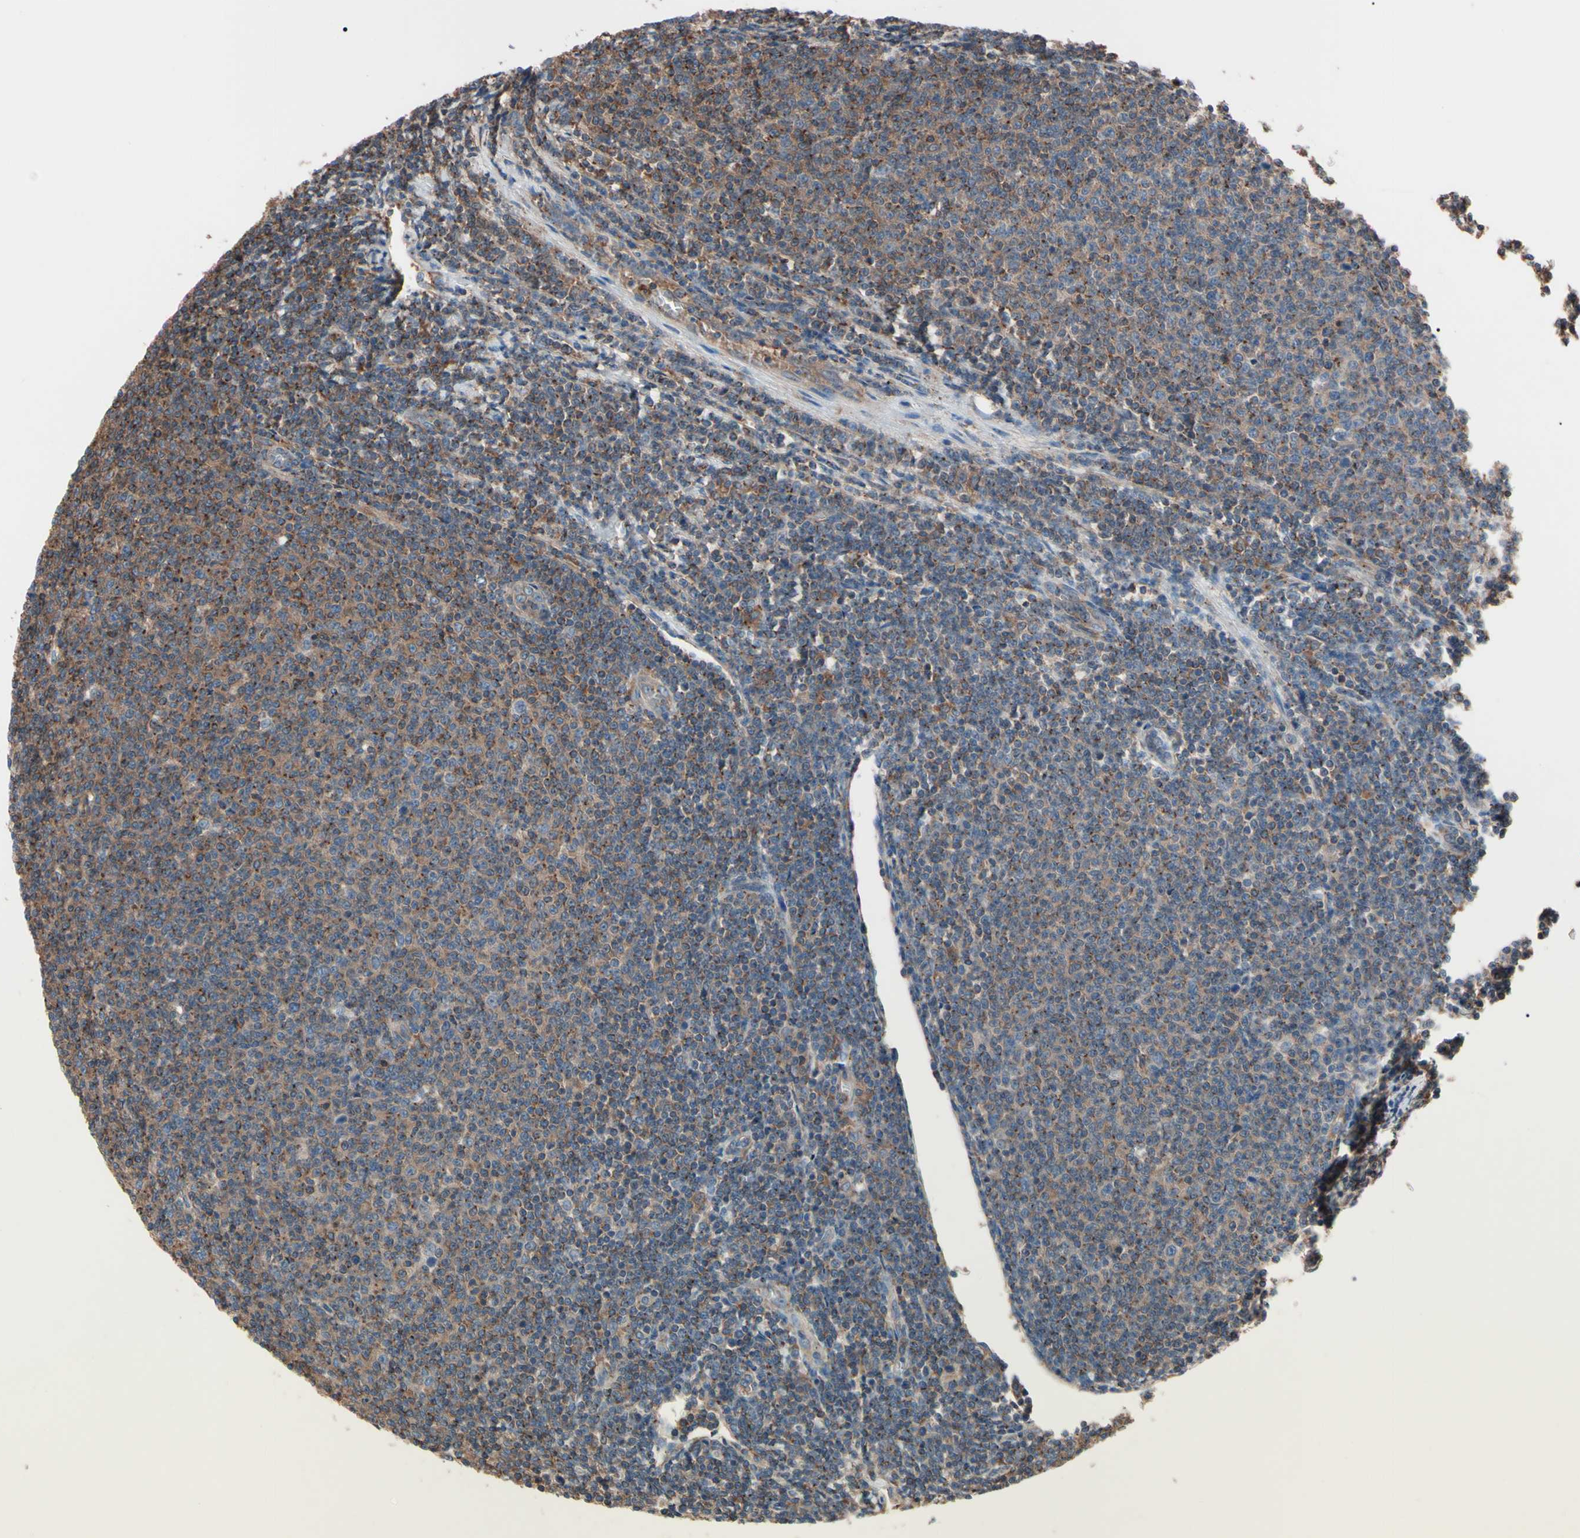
{"staining": {"intensity": "weak", "quantity": ">75%", "location": "cytoplasmic/membranous"}, "tissue": "lymphoma", "cell_type": "Tumor cells", "image_type": "cancer", "snomed": [{"axis": "morphology", "description": "Malignant lymphoma, non-Hodgkin's type, Low grade"}, {"axis": "topography", "description": "Lymph node"}], "caption": "Immunohistochemical staining of human malignant lymphoma, non-Hodgkin's type (low-grade) exhibits low levels of weak cytoplasmic/membranous protein expression in approximately >75% of tumor cells.", "gene": "PRKACA", "patient": {"sex": "male", "age": 66}}